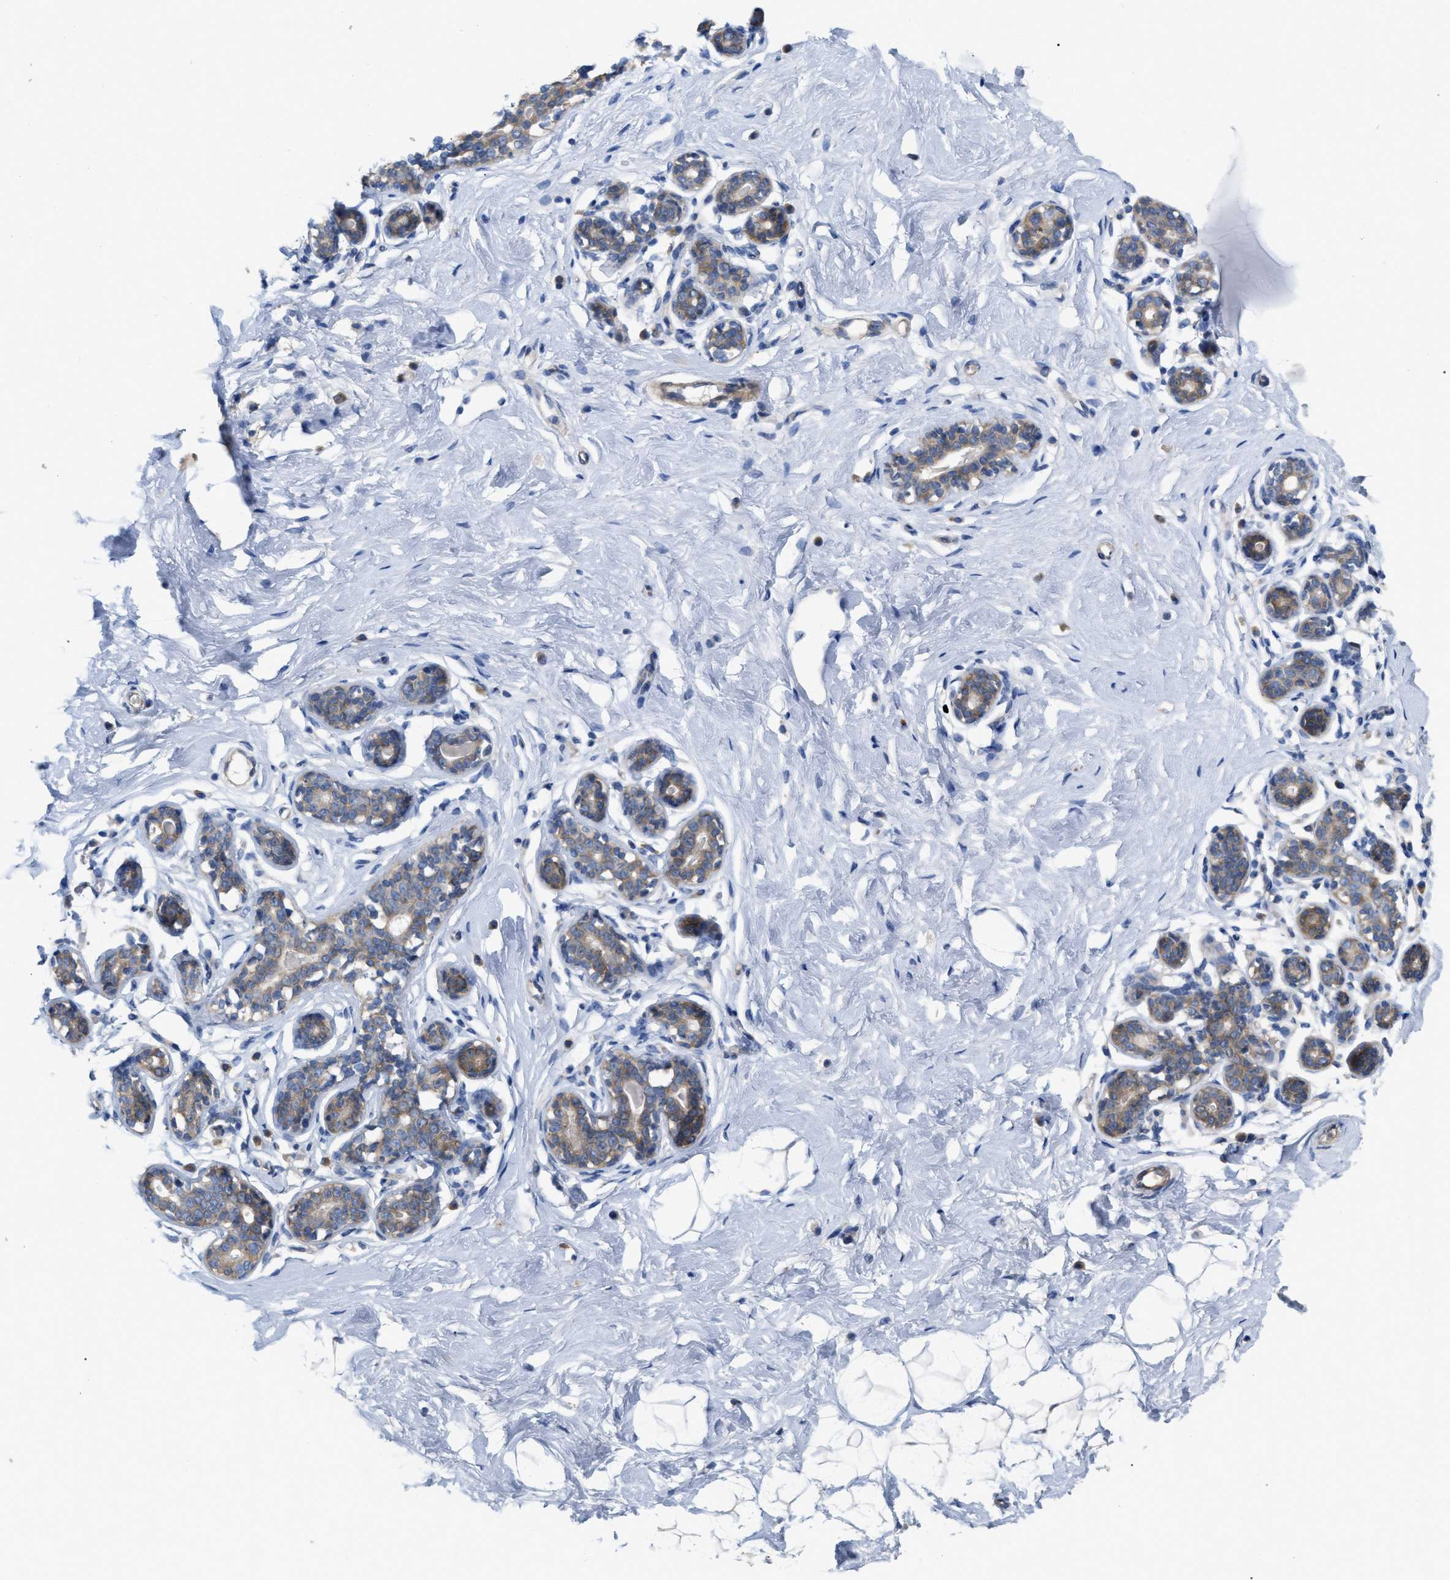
{"staining": {"intensity": "weak", "quantity": "<25%", "location": "cytoplasmic/membranous"}, "tissue": "breast", "cell_type": "Adipocytes", "image_type": "normal", "snomed": [{"axis": "morphology", "description": "Normal tissue, NOS"}, {"axis": "topography", "description": "Breast"}], "caption": "A high-resolution micrograph shows IHC staining of benign breast, which shows no significant positivity in adipocytes.", "gene": "DHX58", "patient": {"sex": "female", "age": 23}}